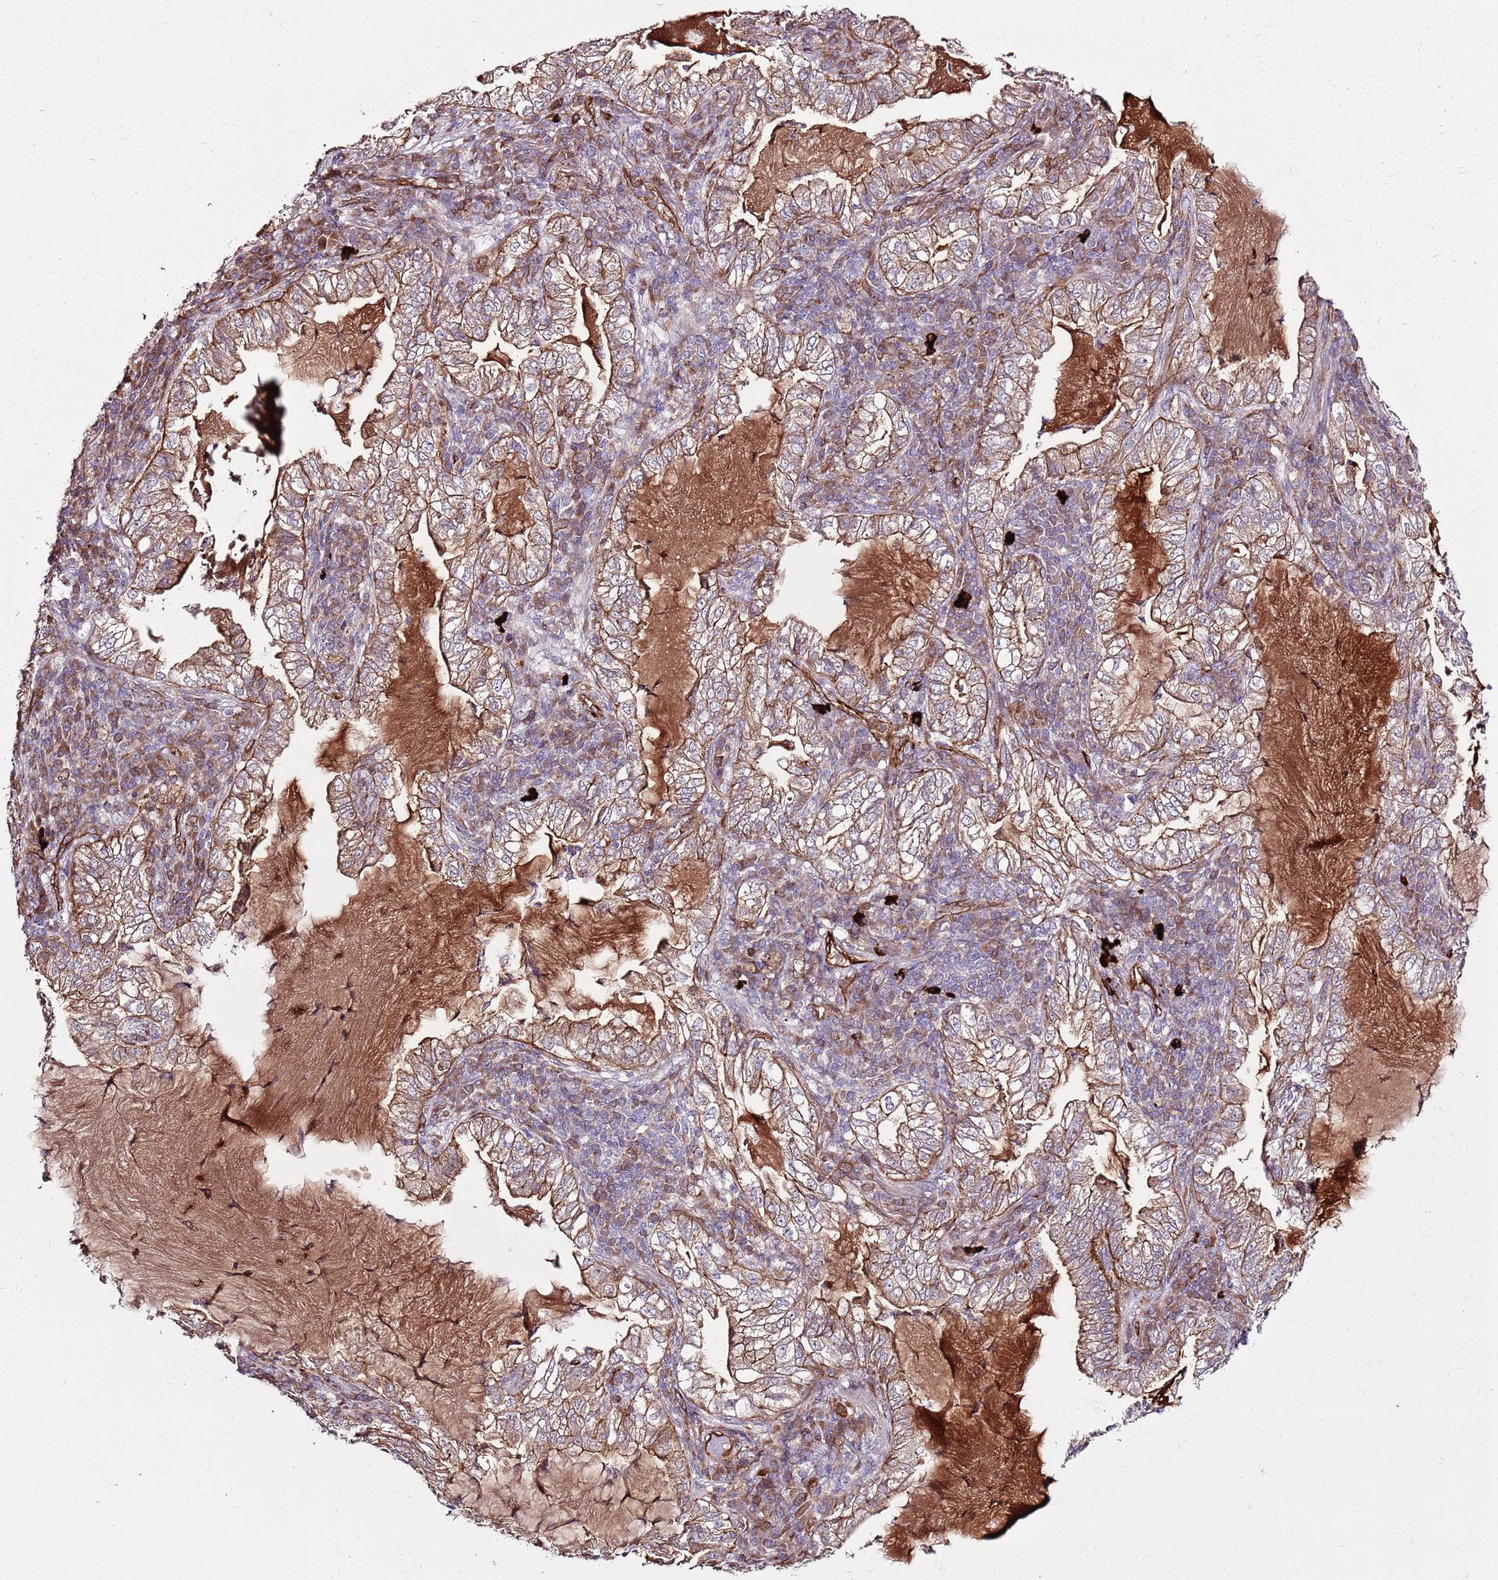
{"staining": {"intensity": "moderate", "quantity": ">75%", "location": "cytoplasmic/membranous"}, "tissue": "lung cancer", "cell_type": "Tumor cells", "image_type": "cancer", "snomed": [{"axis": "morphology", "description": "Adenocarcinoma, NOS"}, {"axis": "topography", "description": "Lung"}], "caption": "IHC (DAB) staining of lung adenocarcinoma reveals moderate cytoplasmic/membranous protein positivity in about >75% of tumor cells.", "gene": "ZNF827", "patient": {"sex": "female", "age": 73}}